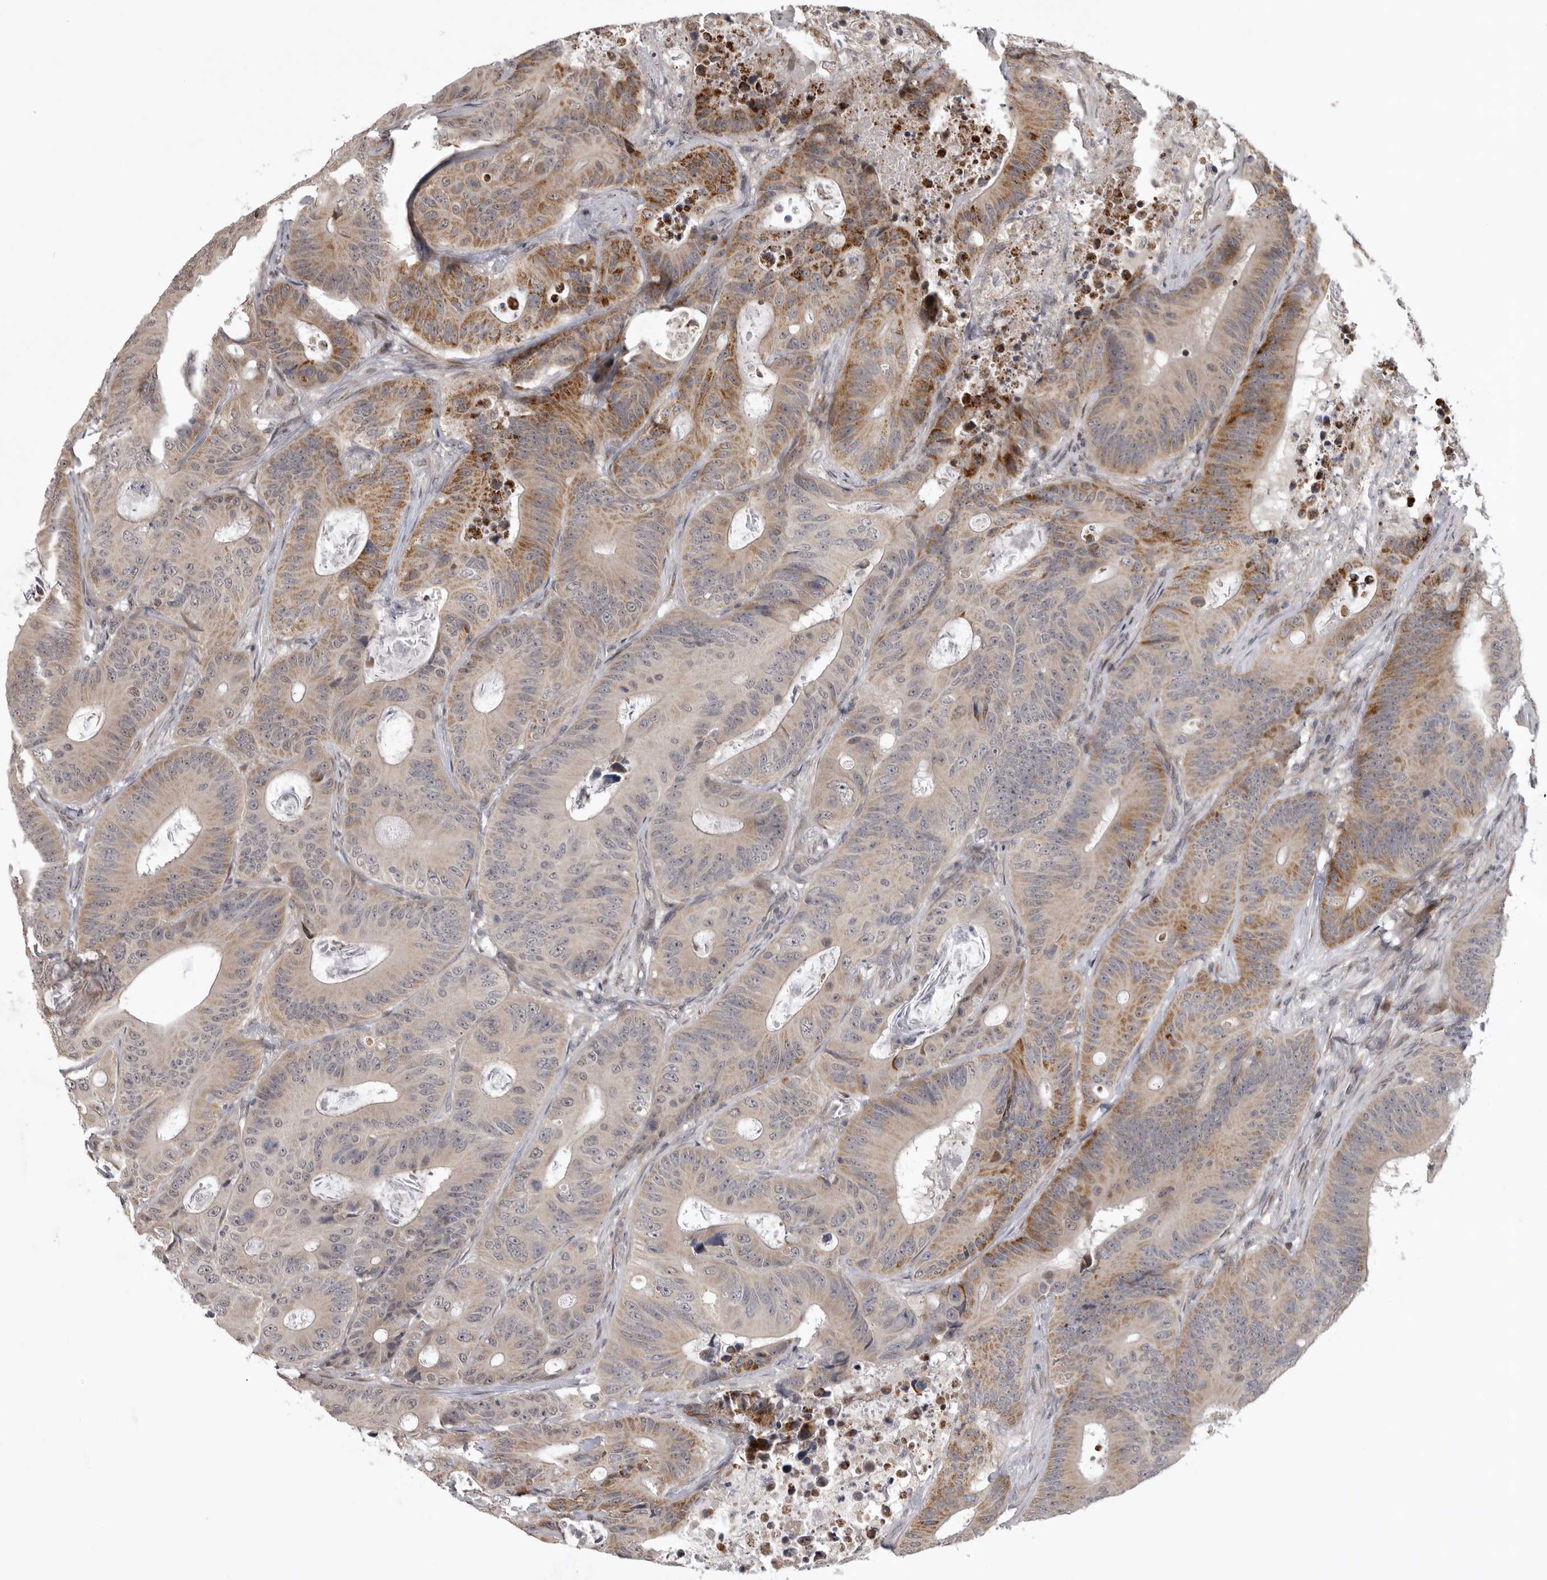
{"staining": {"intensity": "strong", "quantity": "25%-75%", "location": "cytoplasmic/membranous"}, "tissue": "colorectal cancer", "cell_type": "Tumor cells", "image_type": "cancer", "snomed": [{"axis": "morphology", "description": "Adenocarcinoma, NOS"}, {"axis": "topography", "description": "Colon"}], "caption": "Adenocarcinoma (colorectal) was stained to show a protein in brown. There is high levels of strong cytoplasmic/membranous staining in approximately 25%-75% of tumor cells.", "gene": "C1orf109", "patient": {"sex": "male", "age": 83}}